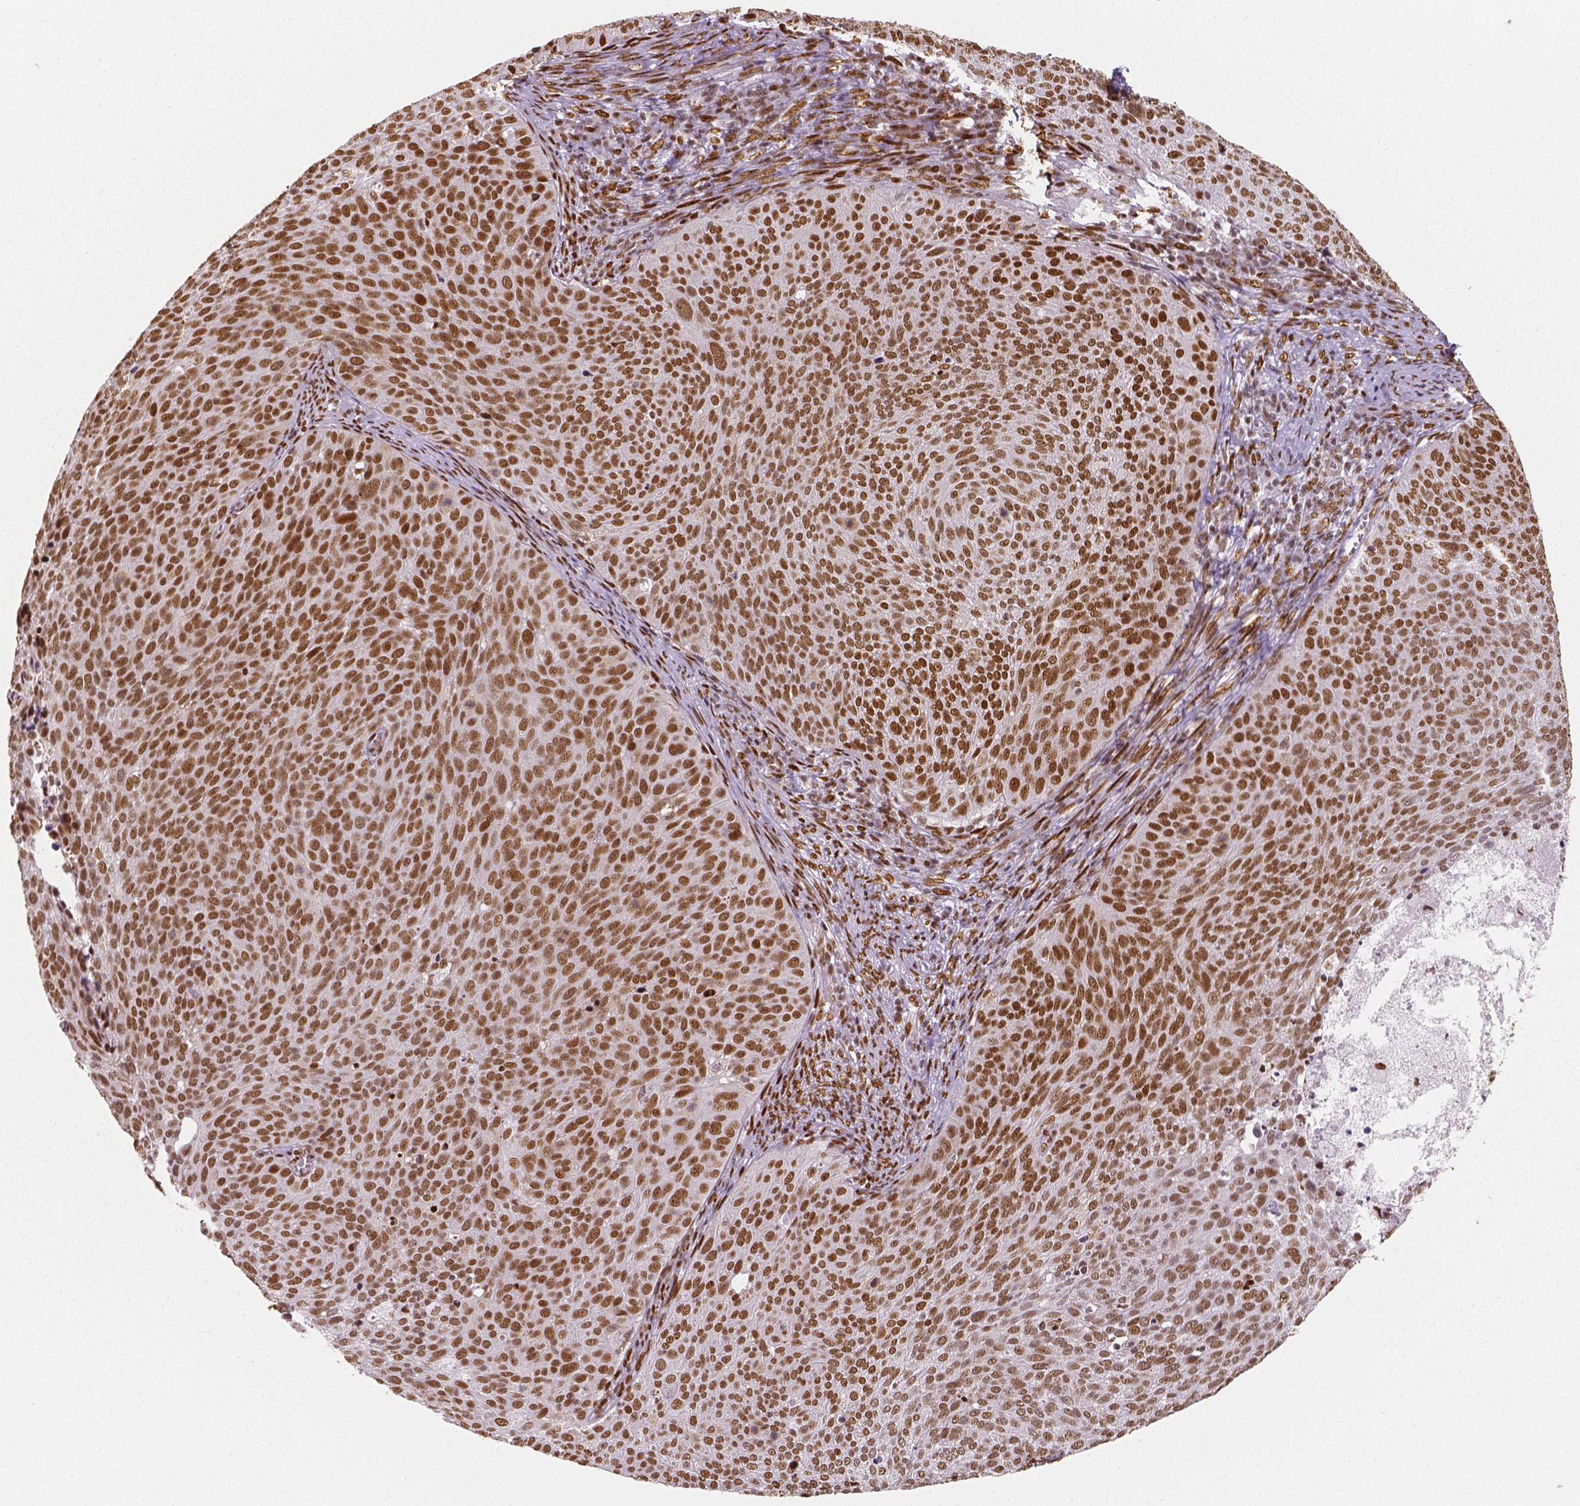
{"staining": {"intensity": "moderate", "quantity": ">75%", "location": "nuclear"}, "tissue": "cervical cancer", "cell_type": "Tumor cells", "image_type": "cancer", "snomed": [{"axis": "morphology", "description": "Squamous cell carcinoma, NOS"}, {"axis": "topography", "description": "Cervix"}], "caption": "Immunohistochemistry (DAB (3,3'-diaminobenzidine)) staining of squamous cell carcinoma (cervical) shows moderate nuclear protein expression in approximately >75% of tumor cells.", "gene": "NUCKS1", "patient": {"sex": "female", "age": 39}}